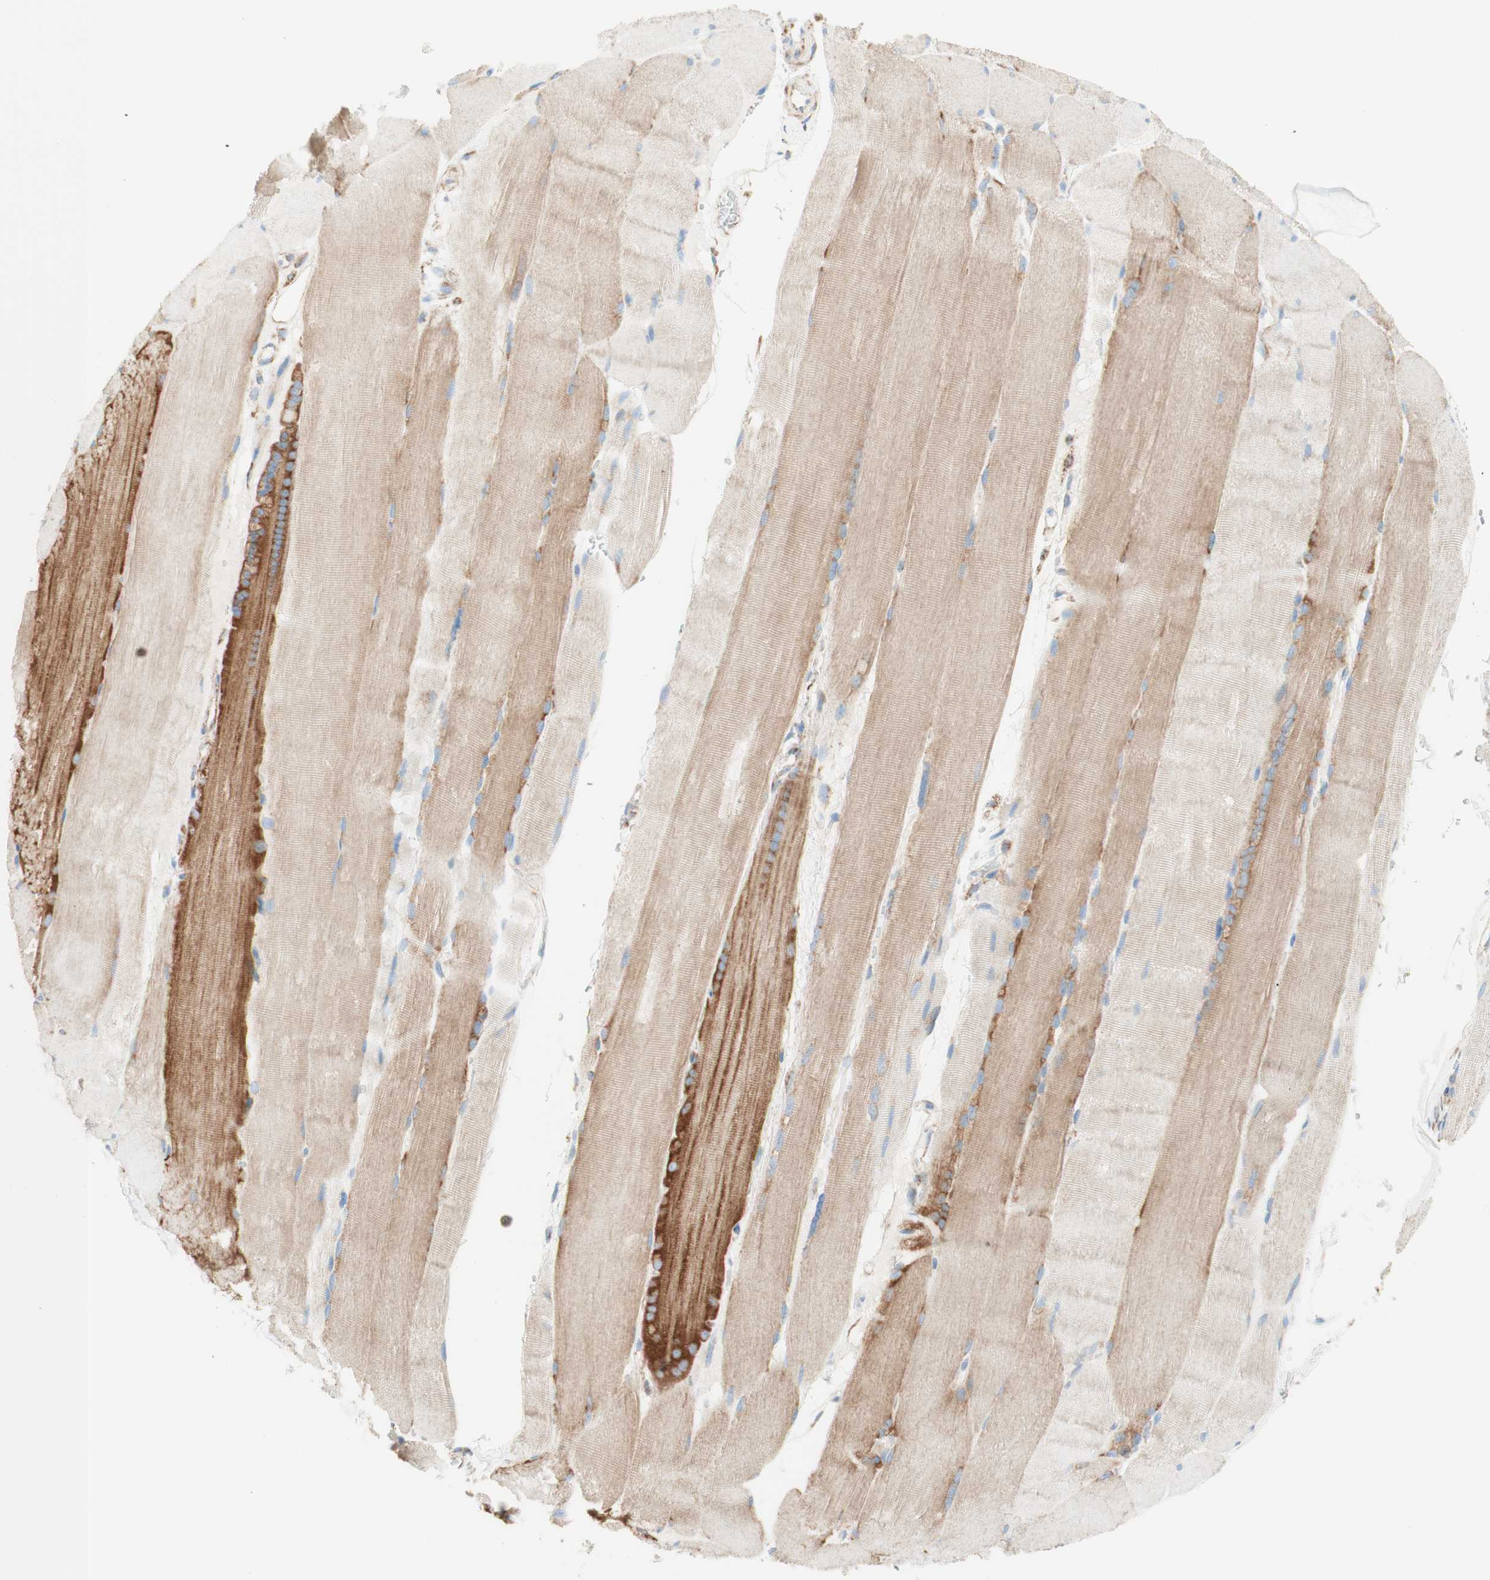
{"staining": {"intensity": "moderate", "quantity": "25%-75%", "location": "cytoplasmic/membranous"}, "tissue": "skeletal muscle", "cell_type": "Myocytes", "image_type": "normal", "snomed": [{"axis": "morphology", "description": "Normal tissue, NOS"}, {"axis": "topography", "description": "Skin"}, {"axis": "topography", "description": "Skeletal muscle"}], "caption": "This is a photomicrograph of IHC staining of unremarkable skeletal muscle, which shows moderate staining in the cytoplasmic/membranous of myocytes.", "gene": "TOMM20", "patient": {"sex": "male", "age": 83}}